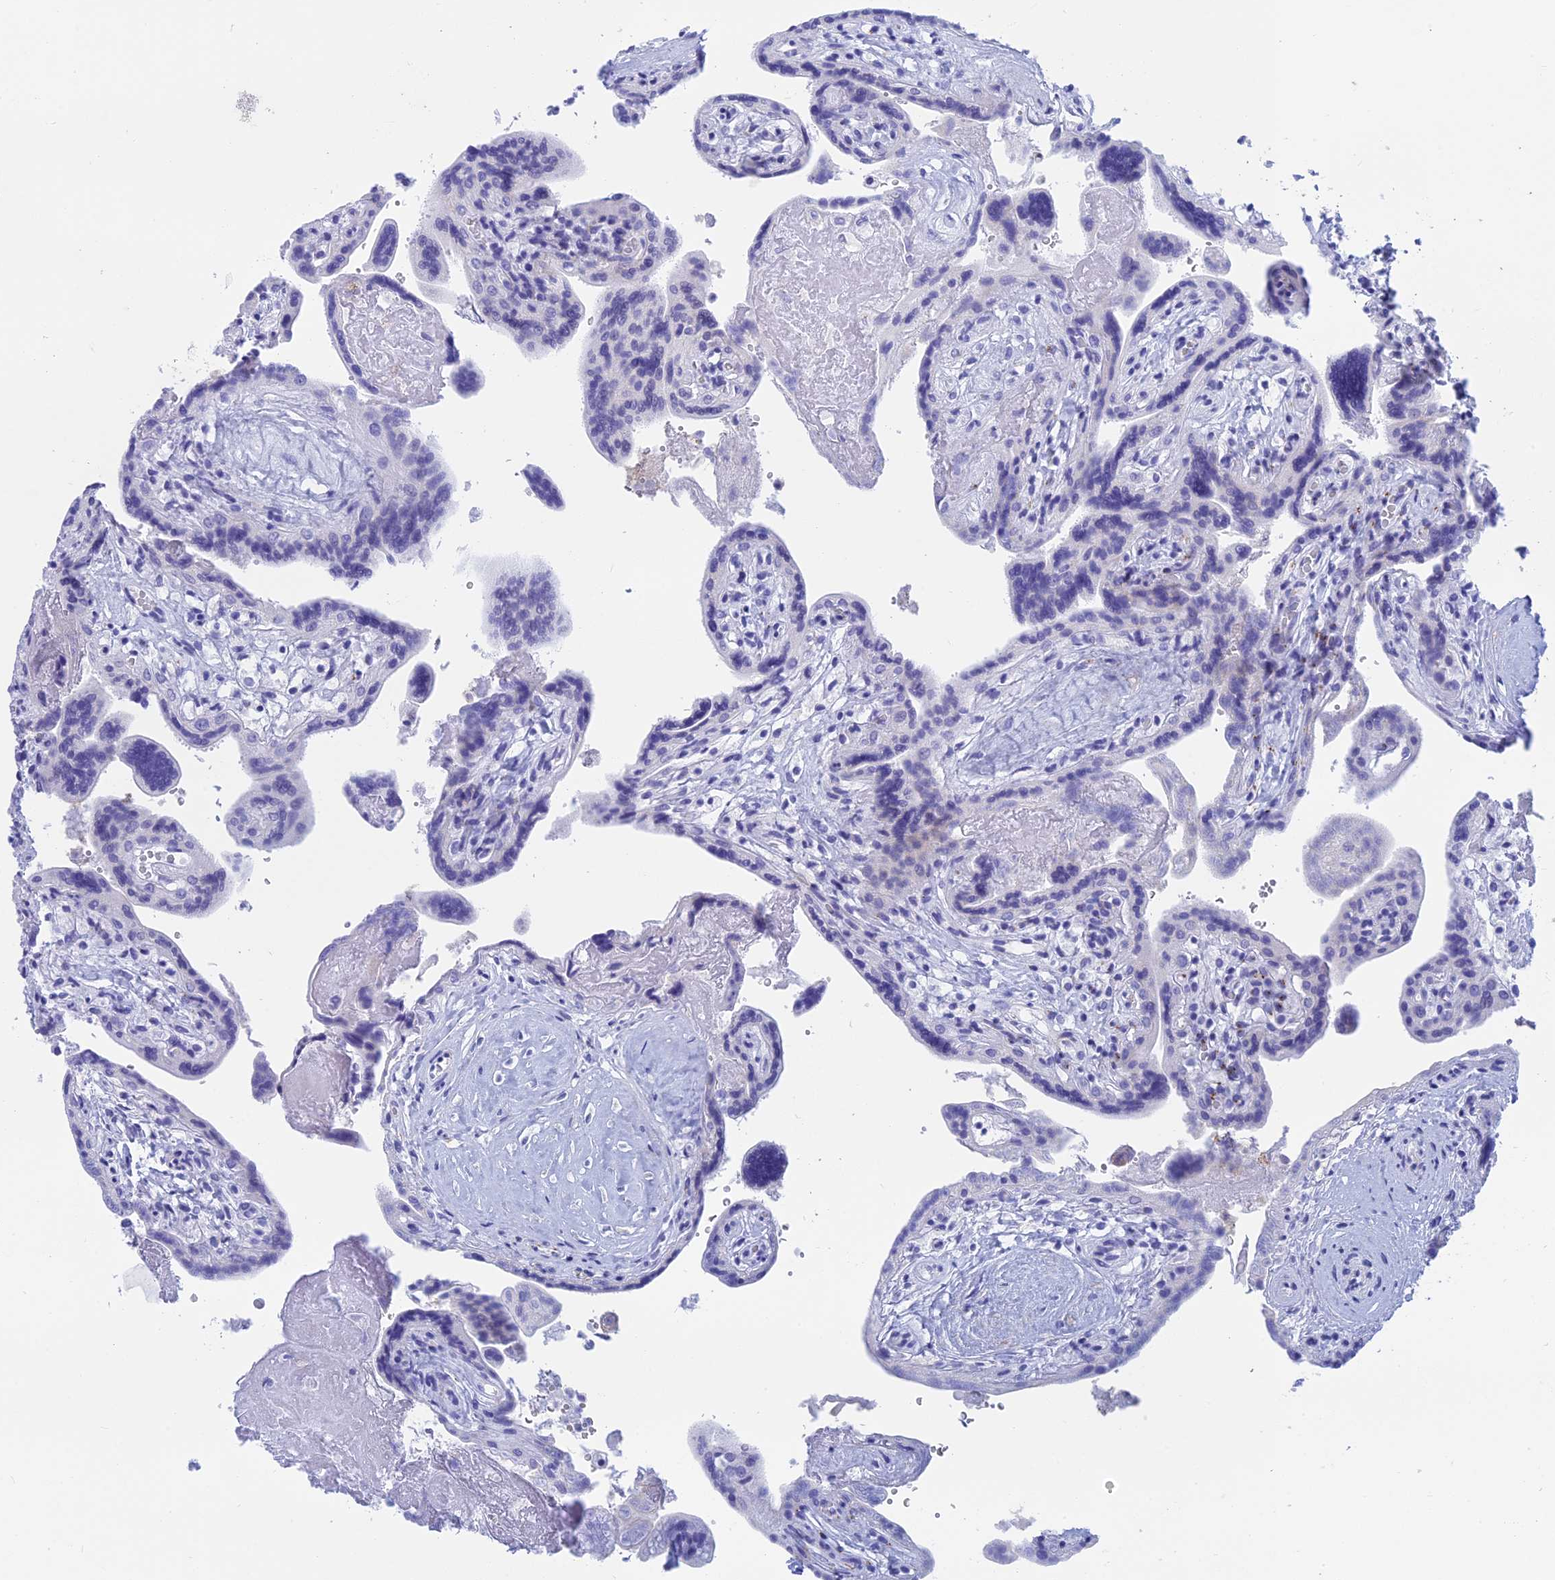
{"staining": {"intensity": "negative", "quantity": "none", "location": "none"}, "tissue": "placenta", "cell_type": "Trophoblastic cells", "image_type": "normal", "snomed": [{"axis": "morphology", "description": "Normal tissue, NOS"}, {"axis": "topography", "description": "Placenta"}], "caption": "Photomicrograph shows no significant protein expression in trophoblastic cells of normal placenta.", "gene": "ERICH4", "patient": {"sex": "female", "age": 37}}